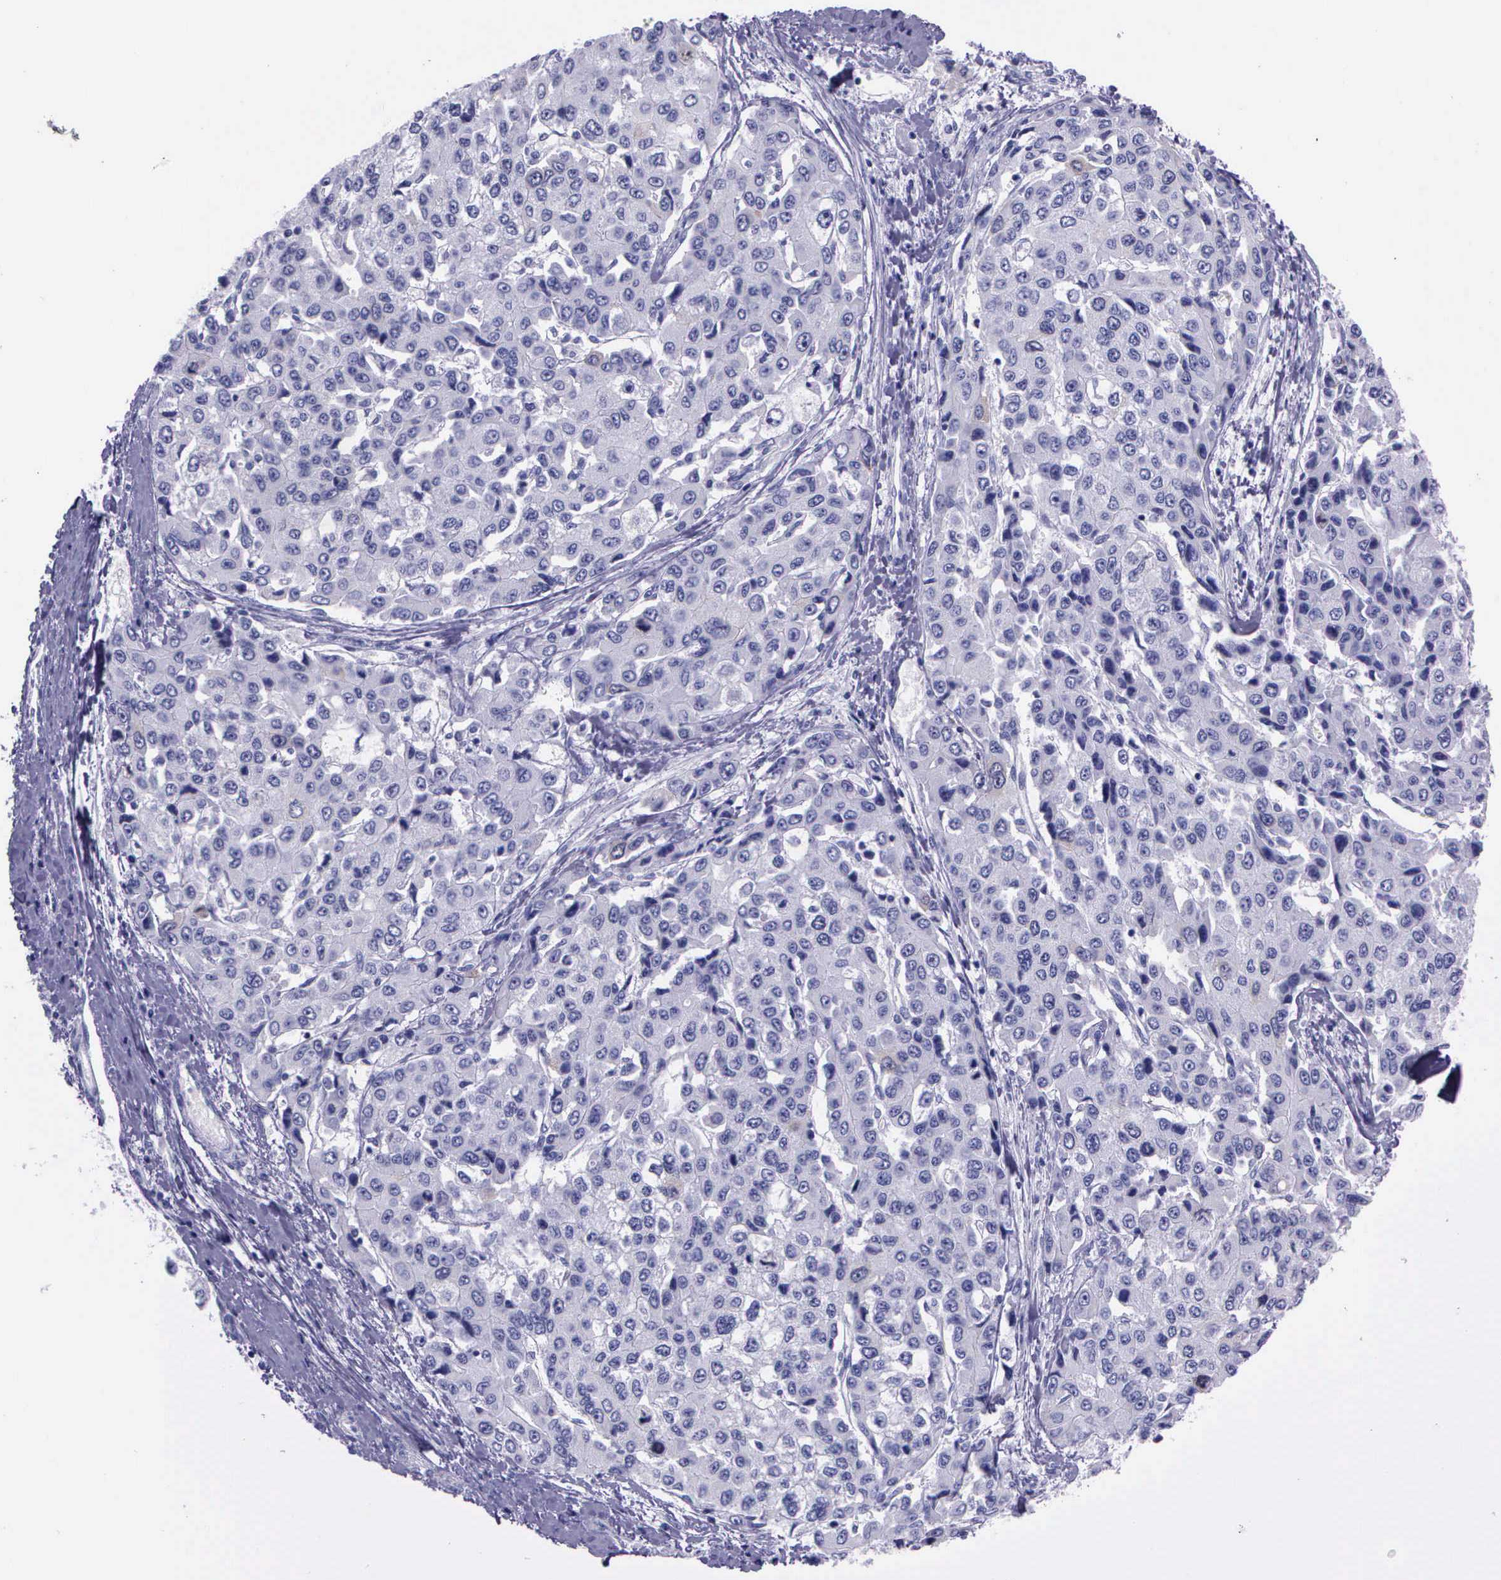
{"staining": {"intensity": "negative", "quantity": "none", "location": "none"}, "tissue": "liver cancer", "cell_type": "Tumor cells", "image_type": "cancer", "snomed": [{"axis": "morphology", "description": "Carcinoma, Hepatocellular, NOS"}, {"axis": "topography", "description": "Liver"}], "caption": "IHC histopathology image of liver cancer stained for a protein (brown), which demonstrates no staining in tumor cells. (IHC, brightfield microscopy, high magnification).", "gene": "CCNB1", "patient": {"sex": "female", "age": 66}}